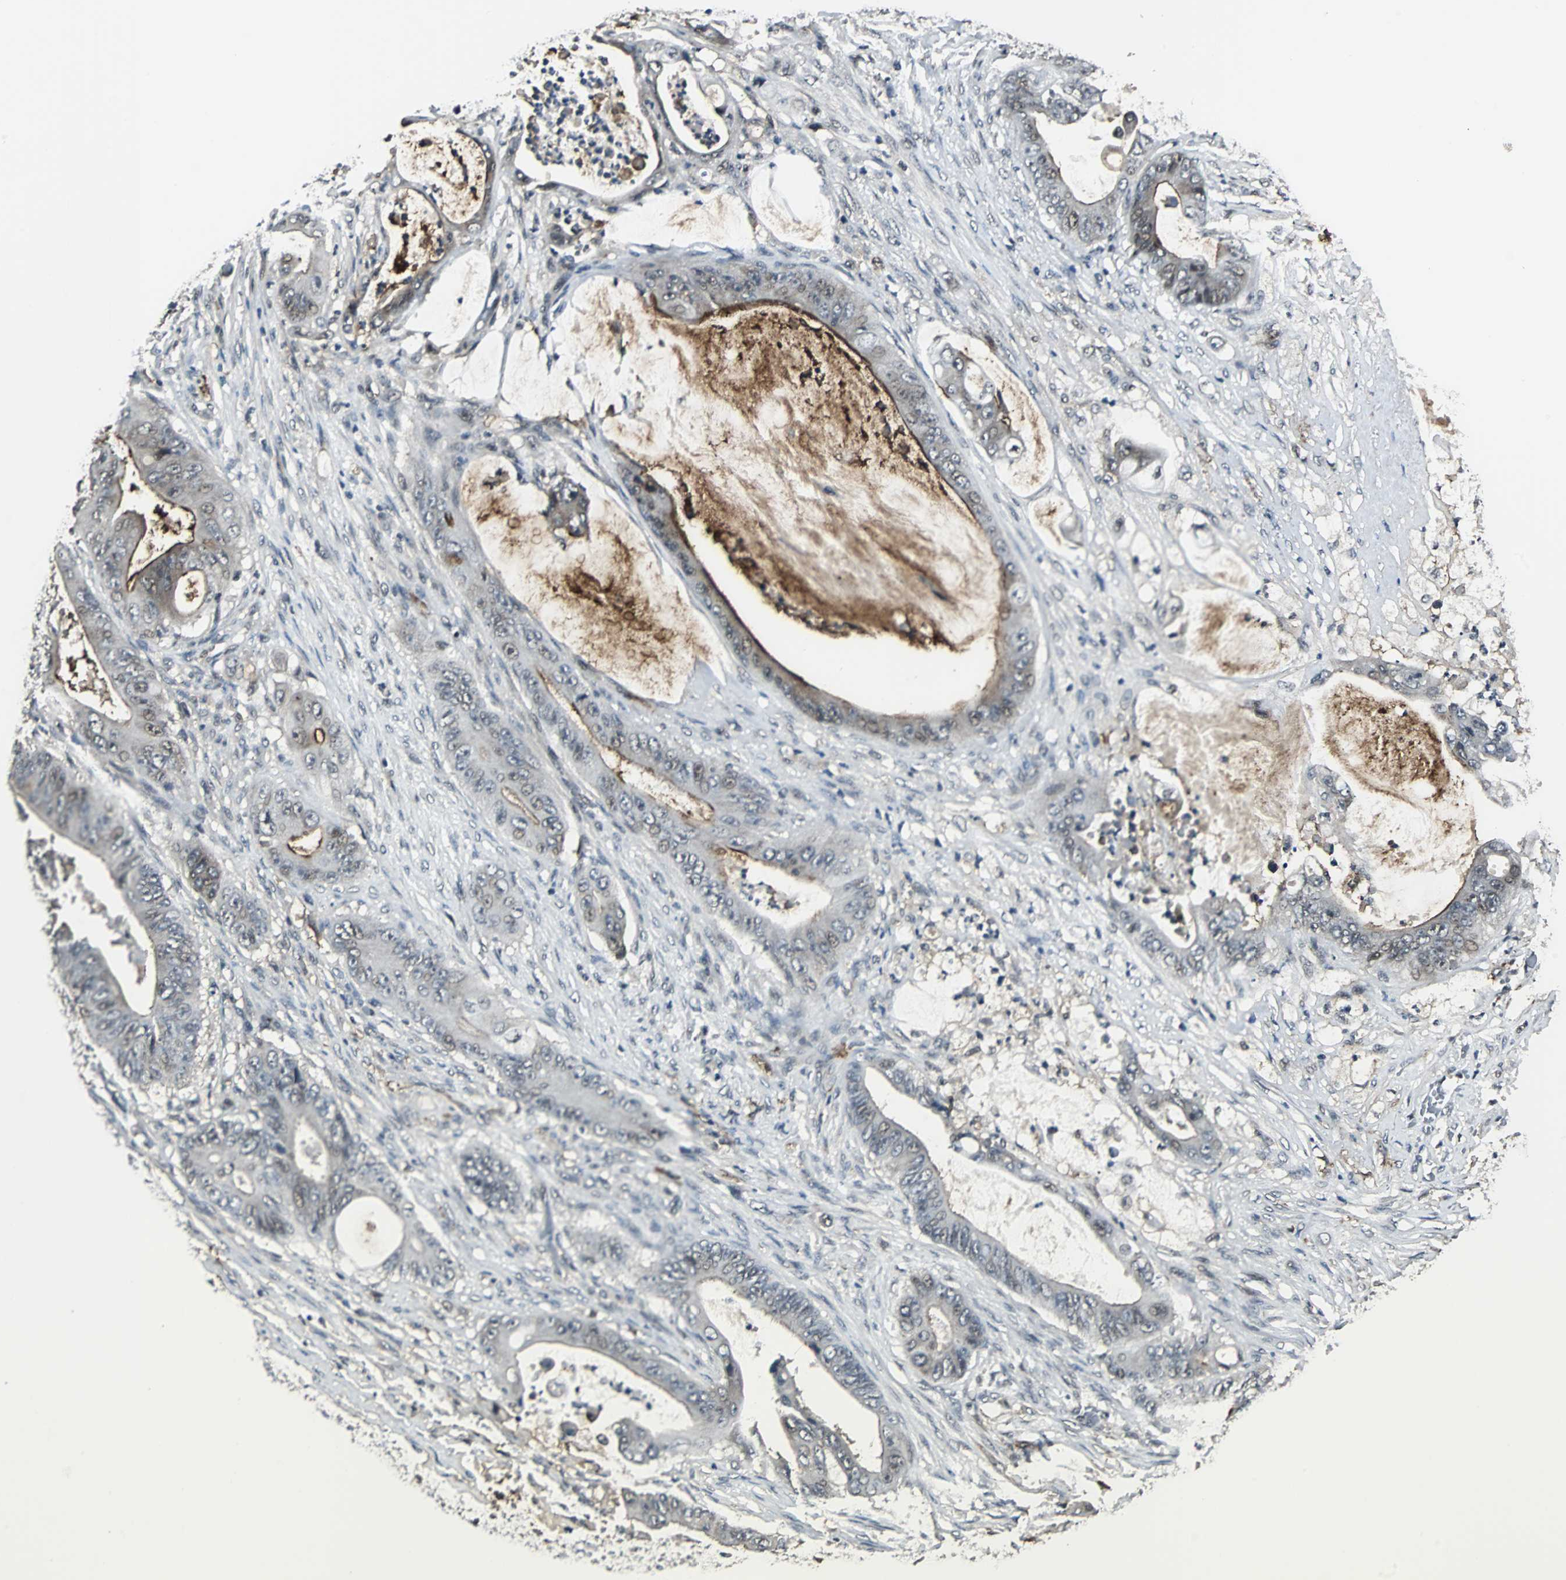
{"staining": {"intensity": "moderate", "quantity": "<25%", "location": "cytoplasmic/membranous,nuclear"}, "tissue": "stomach cancer", "cell_type": "Tumor cells", "image_type": "cancer", "snomed": [{"axis": "morphology", "description": "Adenocarcinoma, NOS"}, {"axis": "topography", "description": "Stomach"}], "caption": "IHC image of neoplastic tissue: human stomach cancer (adenocarcinoma) stained using IHC shows low levels of moderate protein expression localized specifically in the cytoplasmic/membranous and nuclear of tumor cells, appearing as a cytoplasmic/membranous and nuclear brown color.", "gene": "MKX", "patient": {"sex": "female", "age": 73}}